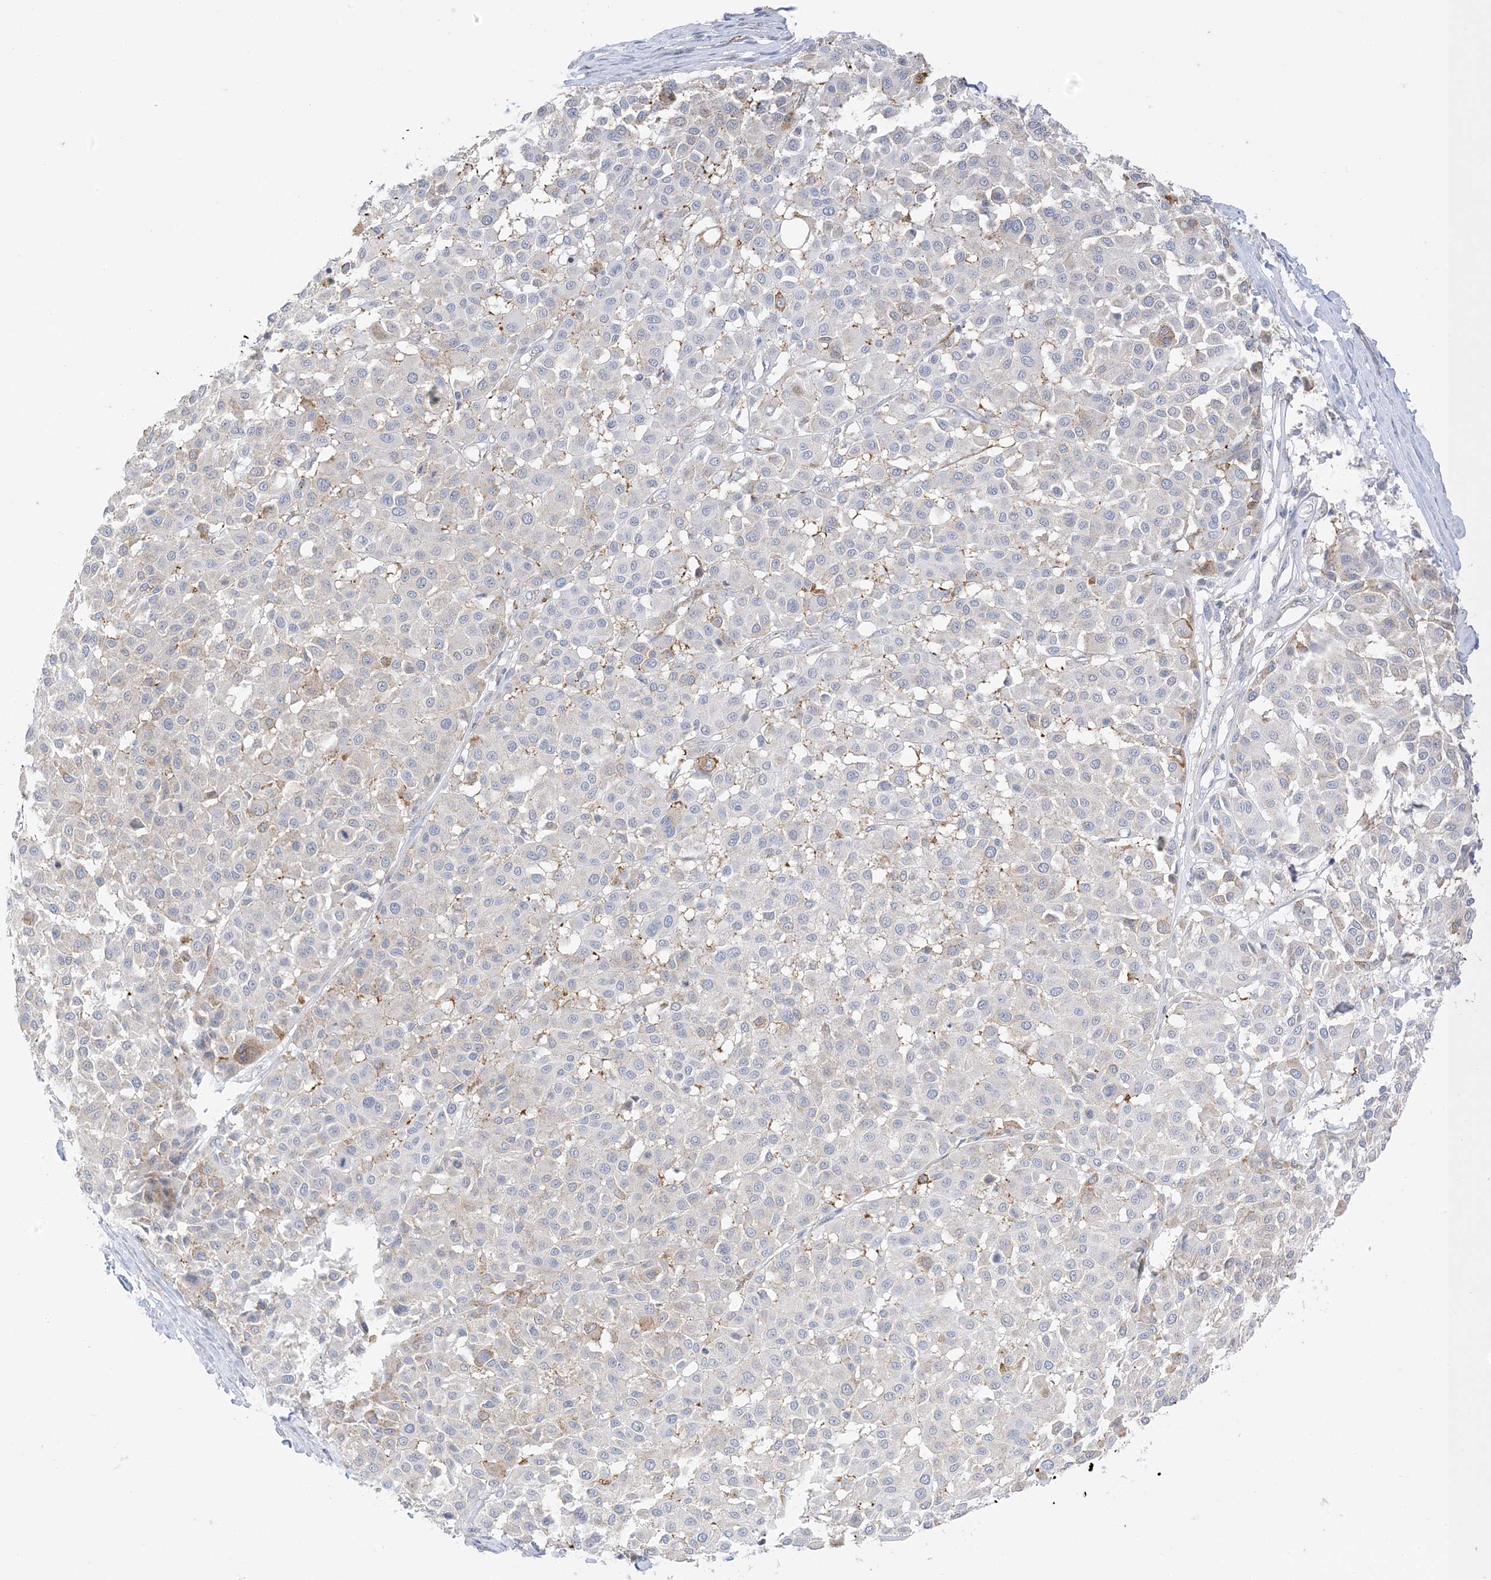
{"staining": {"intensity": "negative", "quantity": "none", "location": "none"}, "tissue": "melanoma", "cell_type": "Tumor cells", "image_type": "cancer", "snomed": [{"axis": "morphology", "description": "Malignant melanoma, Metastatic site"}, {"axis": "topography", "description": "Soft tissue"}], "caption": "Tumor cells show no significant expression in malignant melanoma (metastatic site). (Stains: DAB immunohistochemistry (IHC) with hematoxylin counter stain, Microscopy: brightfield microscopy at high magnification).", "gene": "RAC1", "patient": {"sex": "male", "age": 41}}